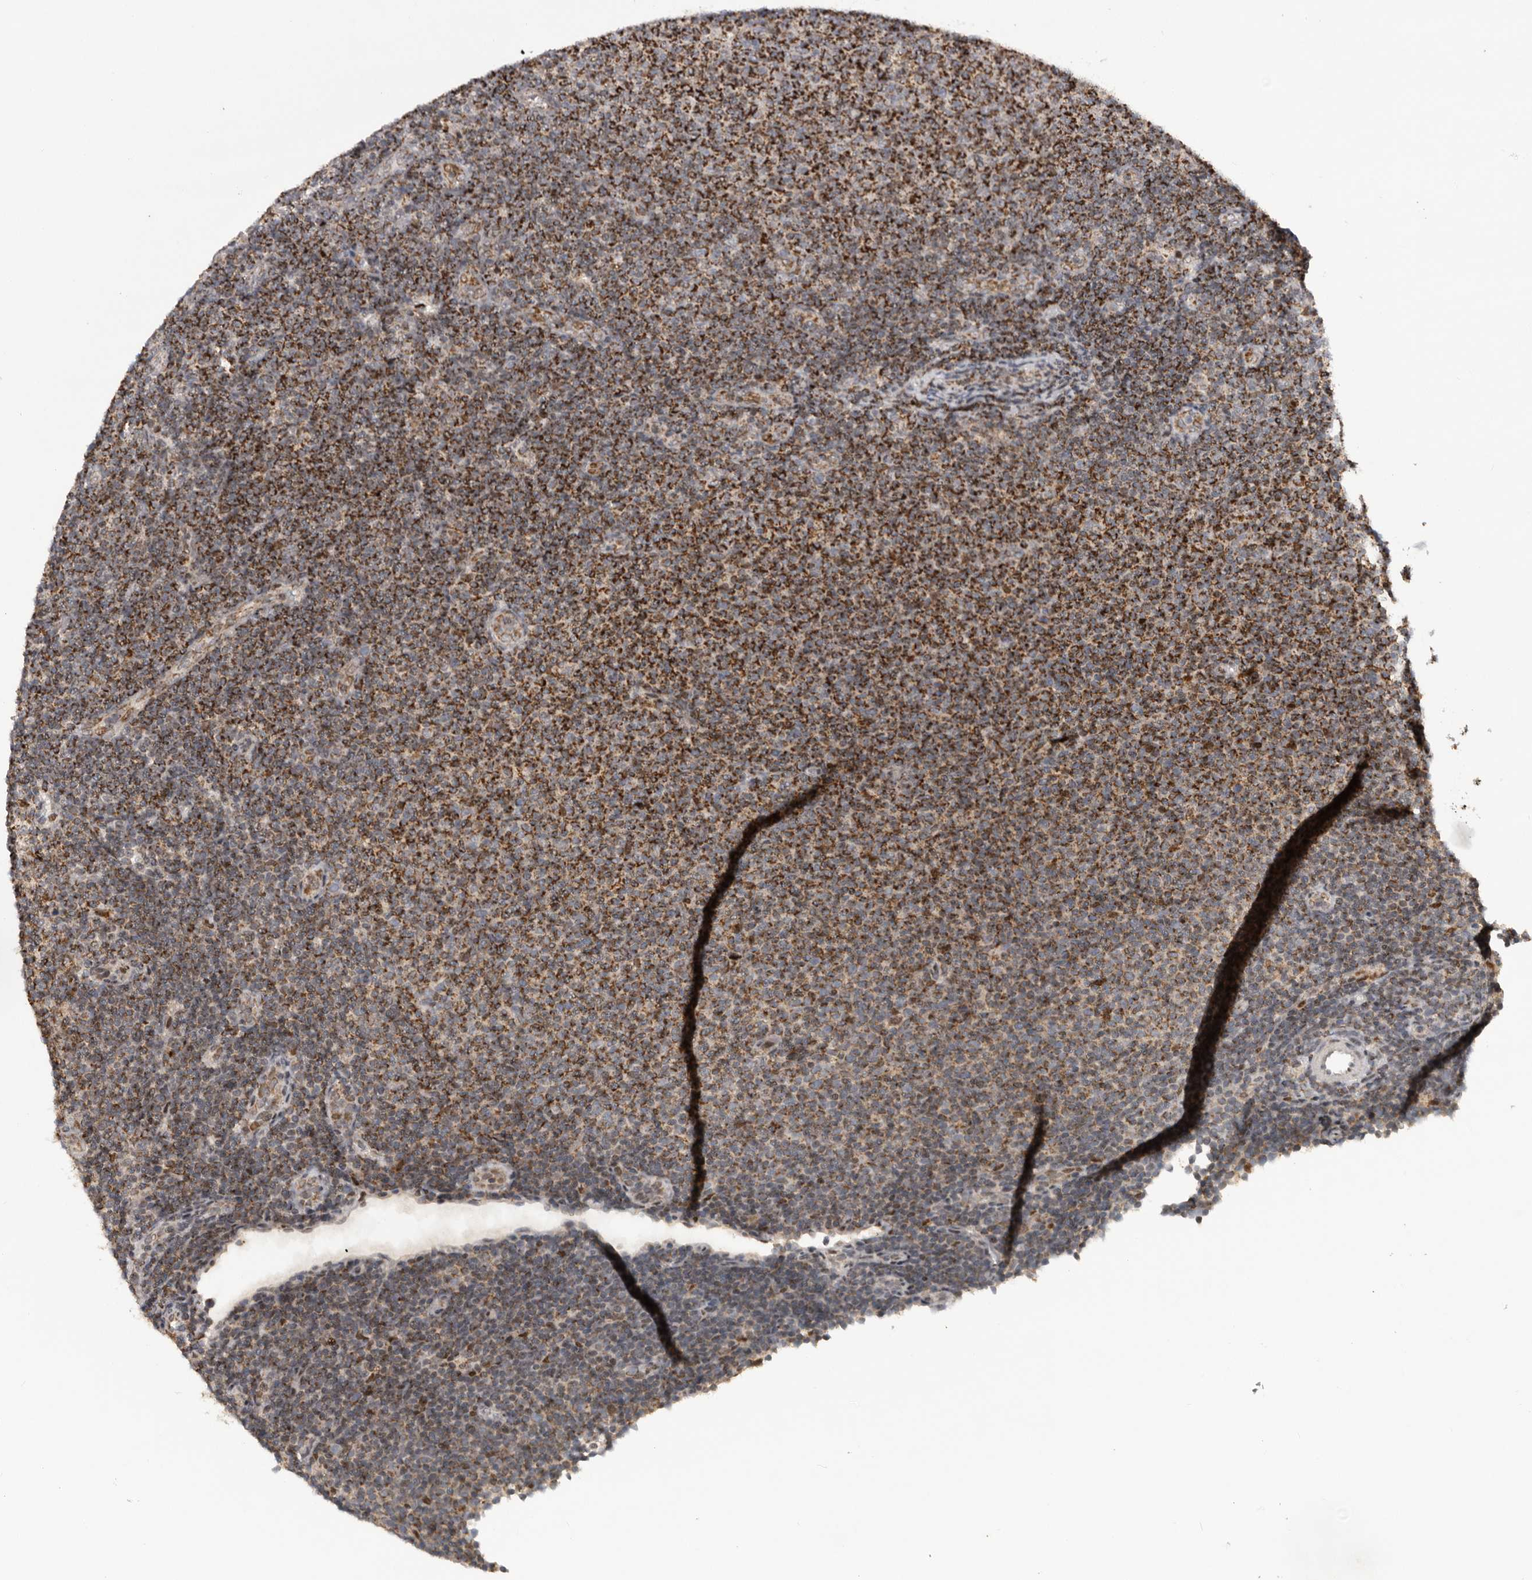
{"staining": {"intensity": "strong", "quantity": ">75%", "location": "cytoplasmic/membranous"}, "tissue": "lymphoma", "cell_type": "Tumor cells", "image_type": "cancer", "snomed": [{"axis": "morphology", "description": "Malignant lymphoma, non-Hodgkin's type, Low grade"}, {"axis": "topography", "description": "Lymph node"}], "caption": "Lymphoma stained with a protein marker reveals strong staining in tumor cells.", "gene": "C17orf99", "patient": {"sex": "male", "age": 66}}